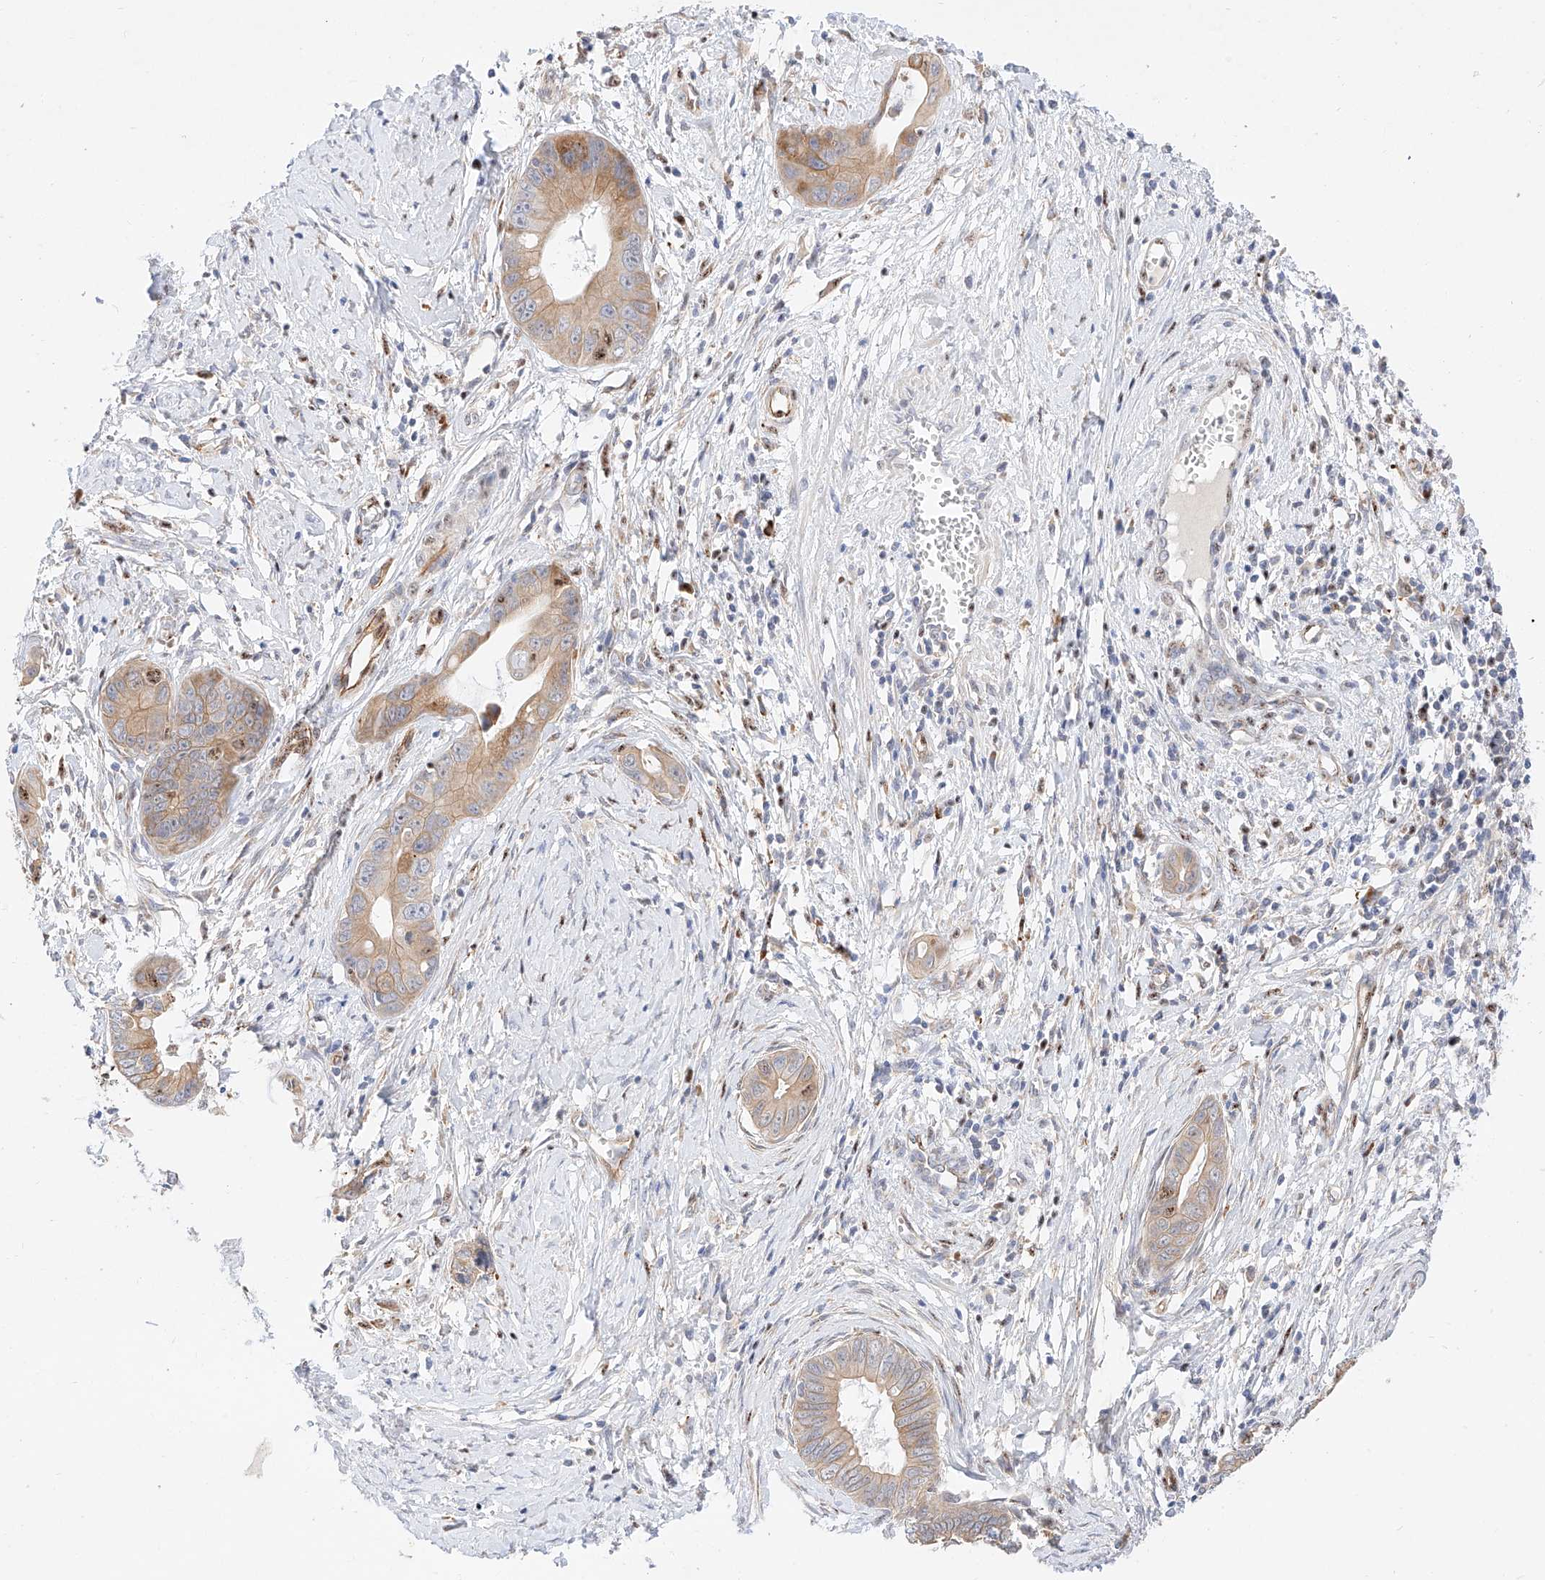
{"staining": {"intensity": "moderate", "quantity": "<25%", "location": "cytoplasmic/membranous,nuclear"}, "tissue": "cervical cancer", "cell_type": "Tumor cells", "image_type": "cancer", "snomed": [{"axis": "morphology", "description": "Adenocarcinoma, NOS"}, {"axis": "topography", "description": "Cervix"}], "caption": "The micrograph exhibits immunohistochemical staining of cervical cancer (adenocarcinoma). There is moderate cytoplasmic/membranous and nuclear expression is seen in approximately <25% of tumor cells.", "gene": "ATXN7L2", "patient": {"sex": "female", "age": 44}}